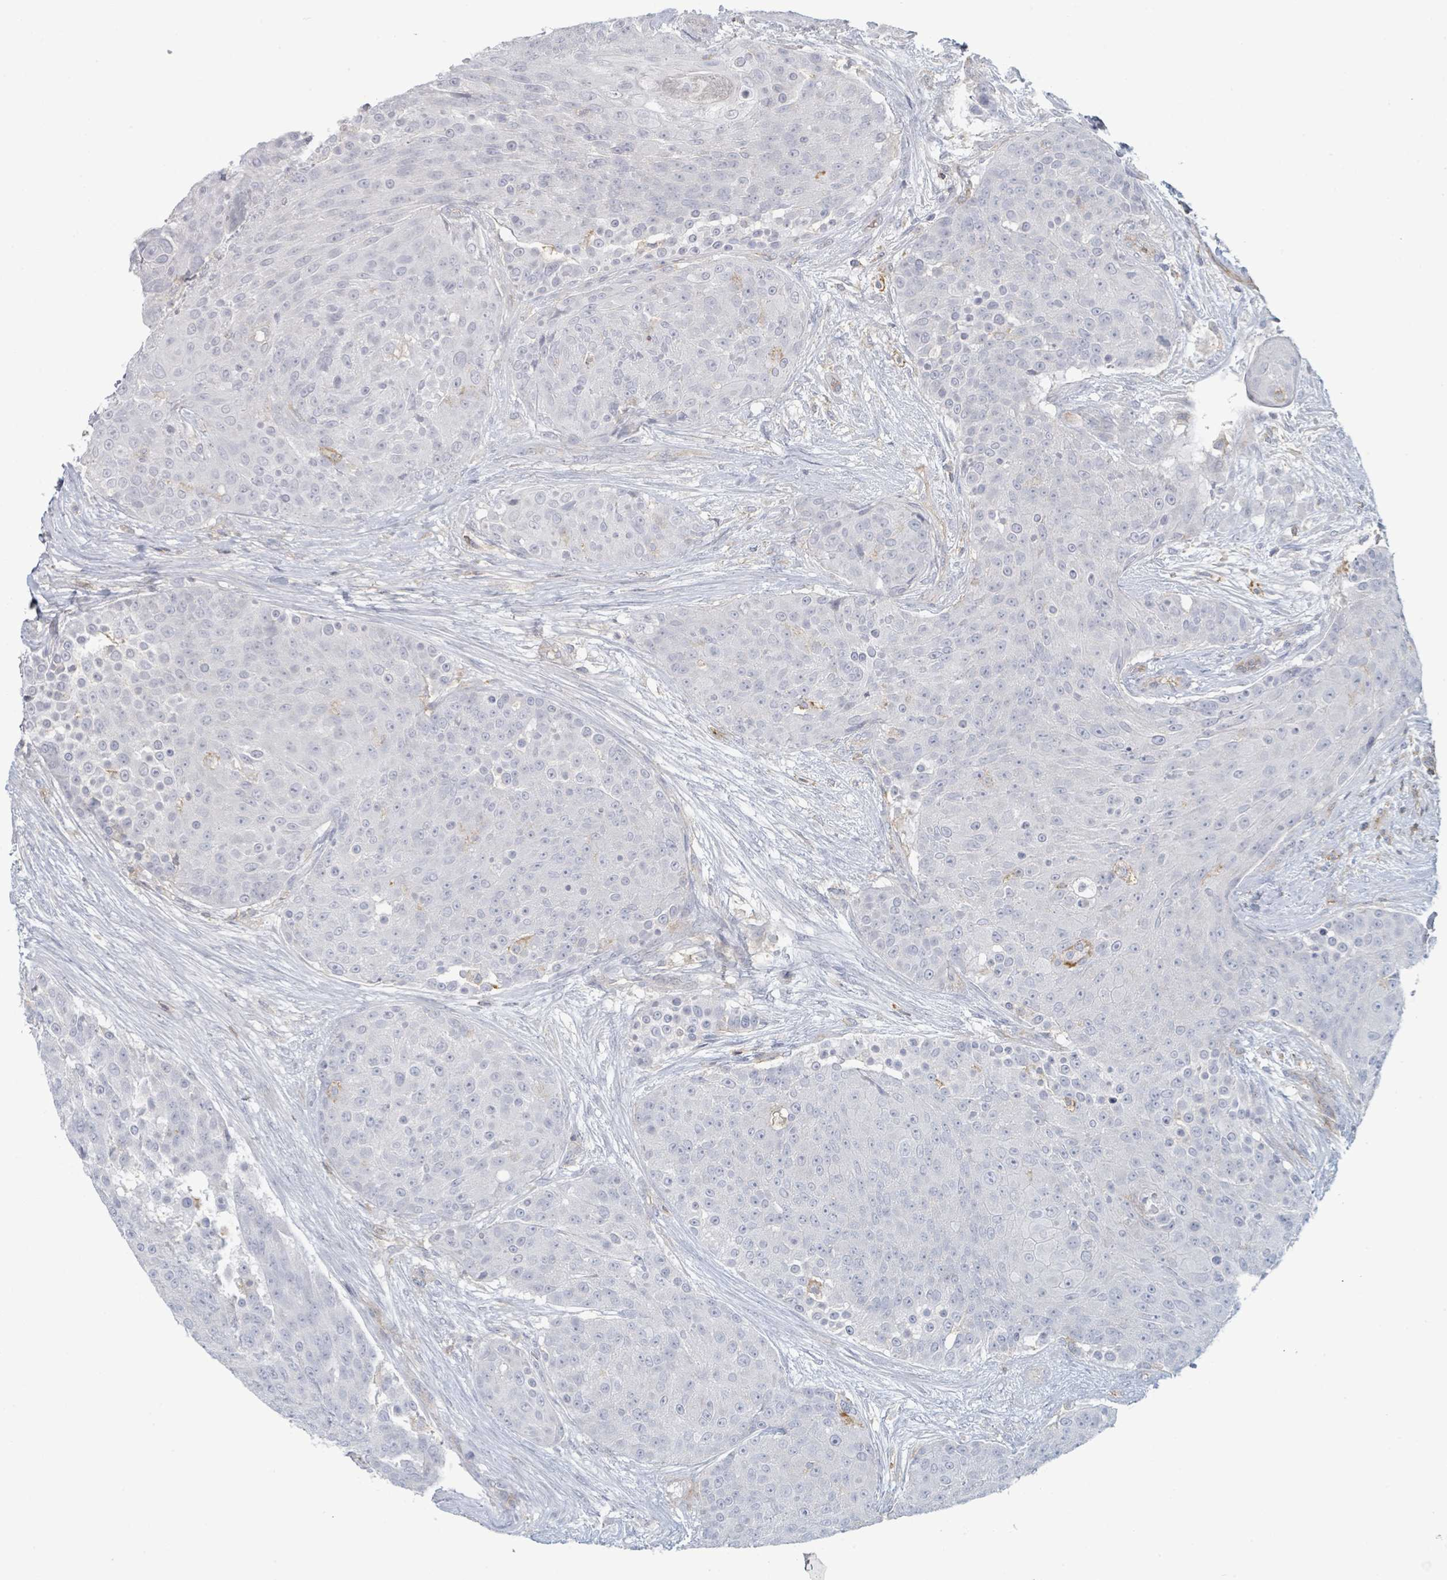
{"staining": {"intensity": "negative", "quantity": "none", "location": "none"}, "tissue": "urothelial cancer", "cell_type": "Tumor cells", "image_type": "cancer", "snomed": [{"axis": "morphology", "description": "Urothelial carcinoma, High grade"}, {"axis": "topography", "description": "Urinary bladder"}], "caption": "DAB (3,3'-diaminobenzidine) immunohistochemical staining of high-grade urothelial carcinoma demonstrates no significant staining in tumor cells. (DAB immunohistochemistry (IHC) visualized using brightfield microscopy, high magnification).", "gene": "TNFRSF14", "patient": {"sex": "female", "age": 63}}